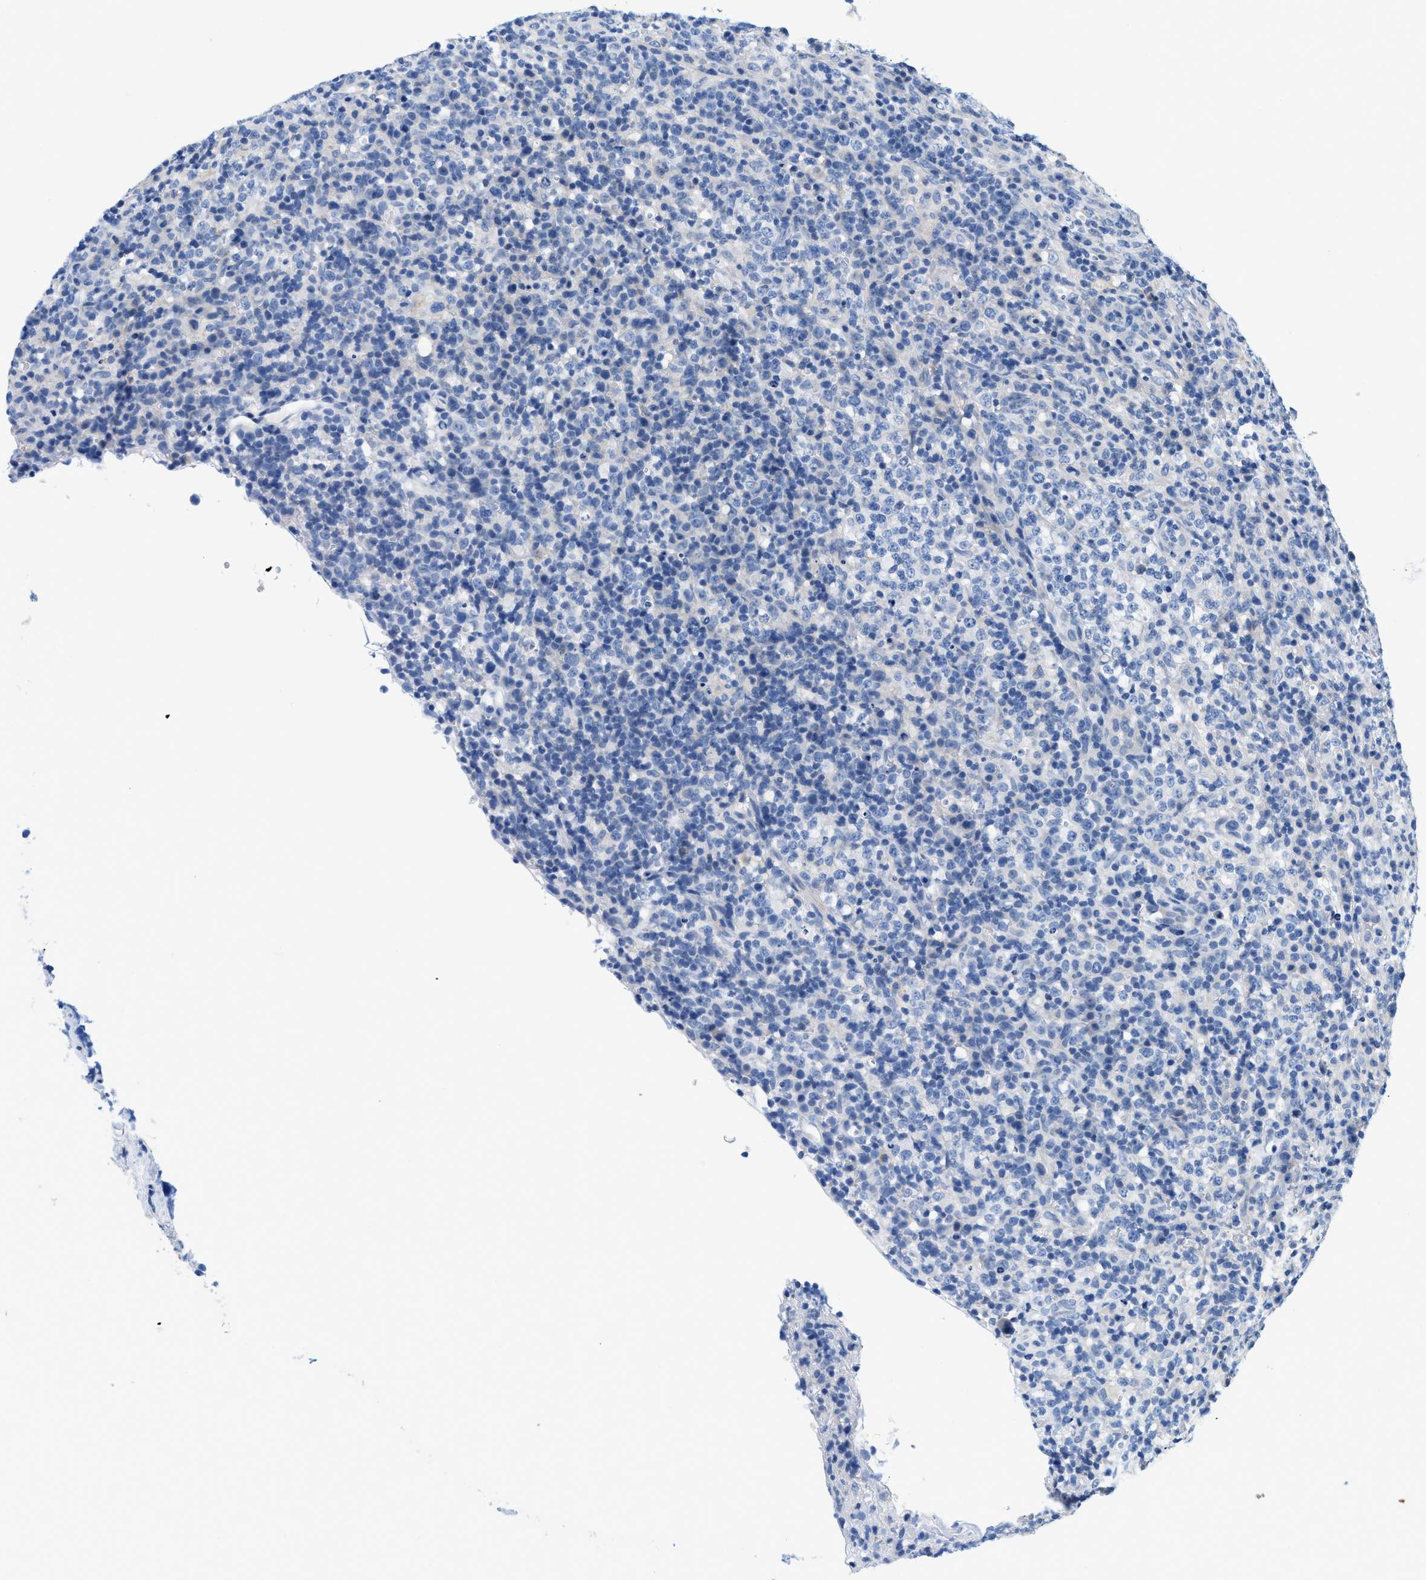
{"staining": {"intensity": "negative", "quantity": "none", "location": "none"}, "tissue": "lymphoma", "cell_type": "Tumor cells", "image_type": "cancer", "snomed": [{"axis": "morphology", "description": "Malignant lymphoma, non-Hodgkin's type, High grade"}, {"axis": "topography", "description": "Lymph node"}], "caption": "An IHC micrograph of malignant lymphoma, non-Hodgkin's type (high-grade) is shown. There is no staining in tumor cells of malignant lymphoma, non-Hodgkin's type (high-grade).", "gene": "BPGM", "patient": {"sex": "female", "age": 76}}